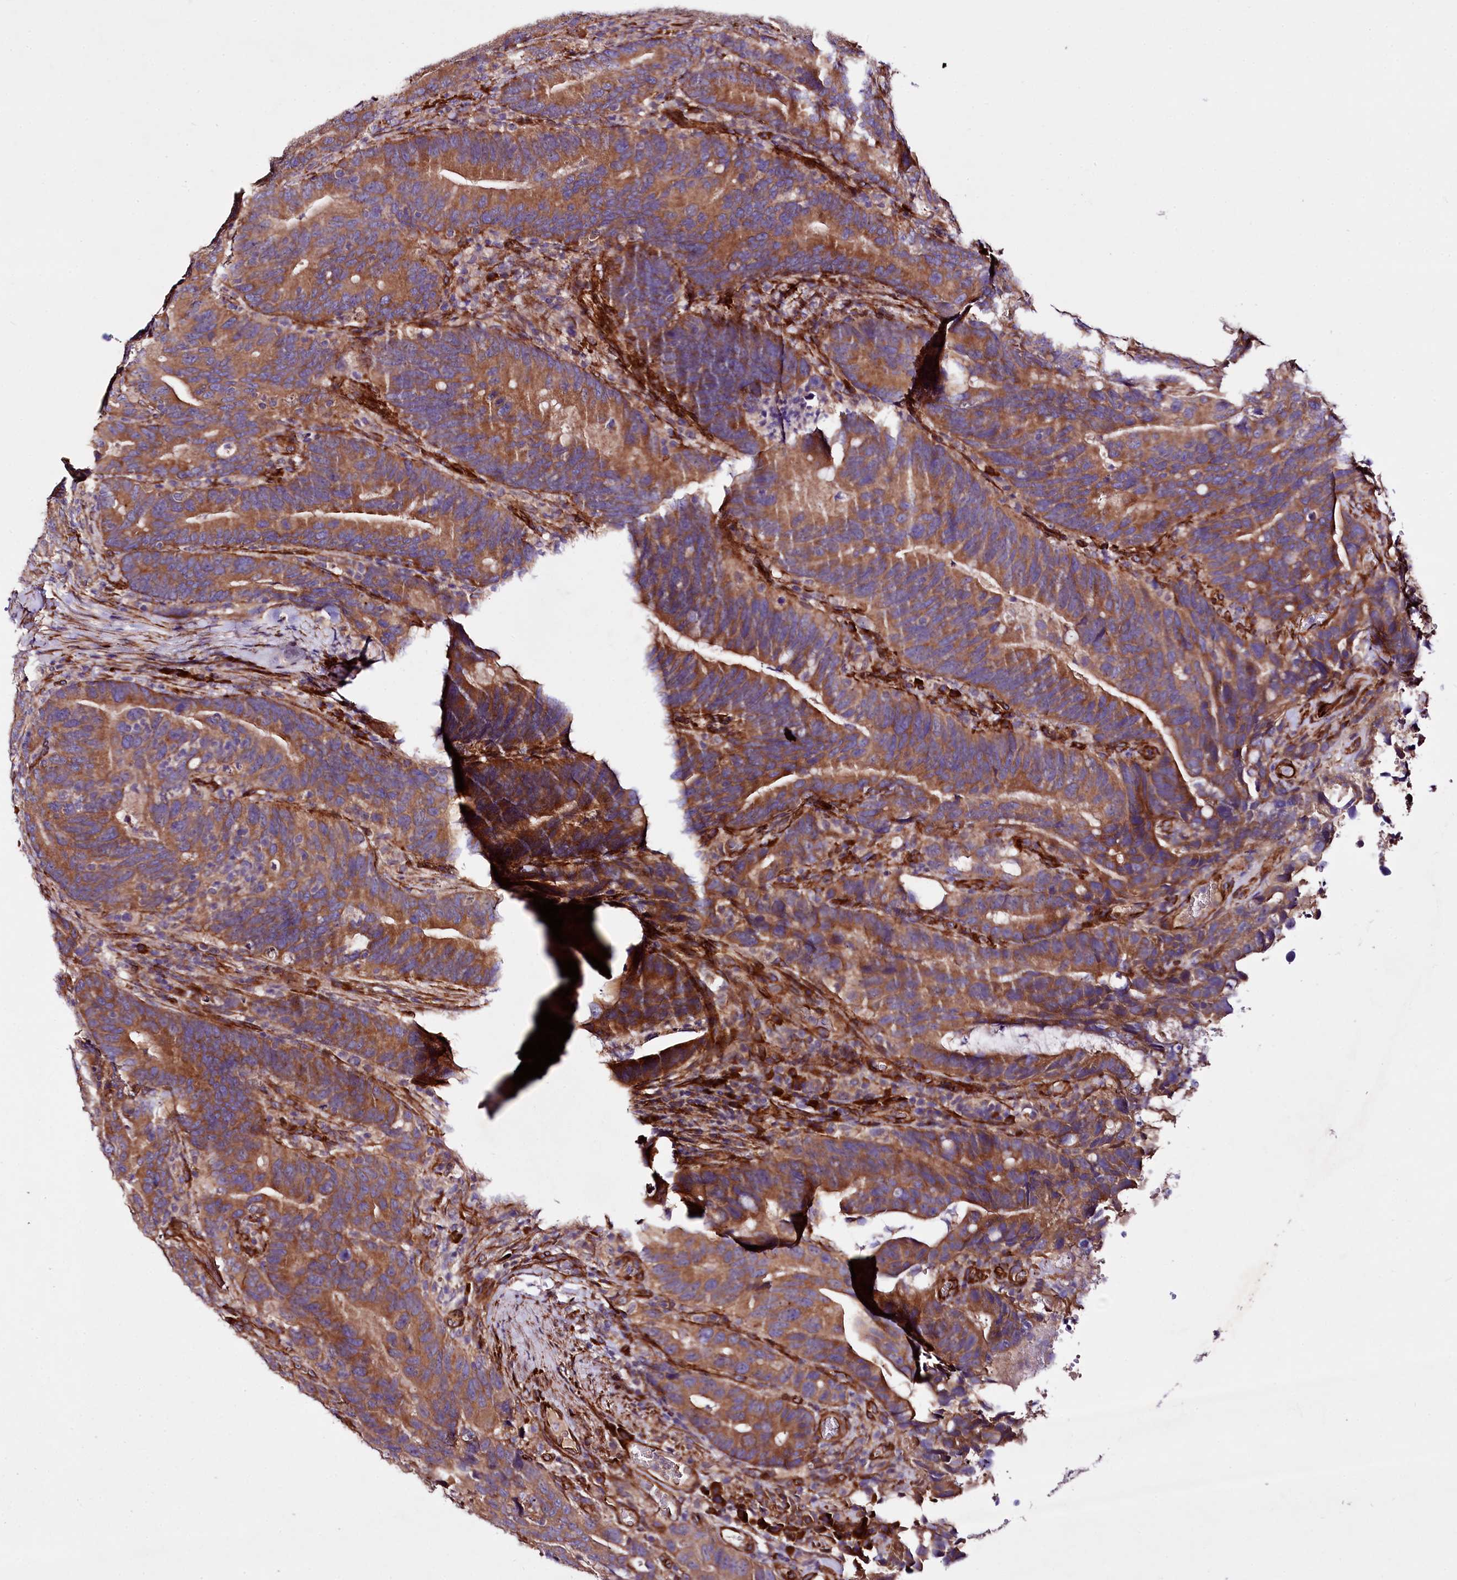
{"staining": {"intensity": "moderate", "quantity": ">75%", "location": "cytoplasmic/membranous"}, "tissue": "colorectal cancer", "cell_type": "Tumor cells", "image_type": "cancer", "snomed": [{"axis": "morphology", "description": "Adenocarcinoma, NOS"}, {"axis": "topography", "description": "Colon"}], "caption": "Colorectal adenocarcinoma stained for a protein (brown) reveals moderate cytoplasmic/membranous positive positivity in about >75% of tumor cells.", "gene": "SPATS2", "patient": {"sex": "female", "age": 66}}